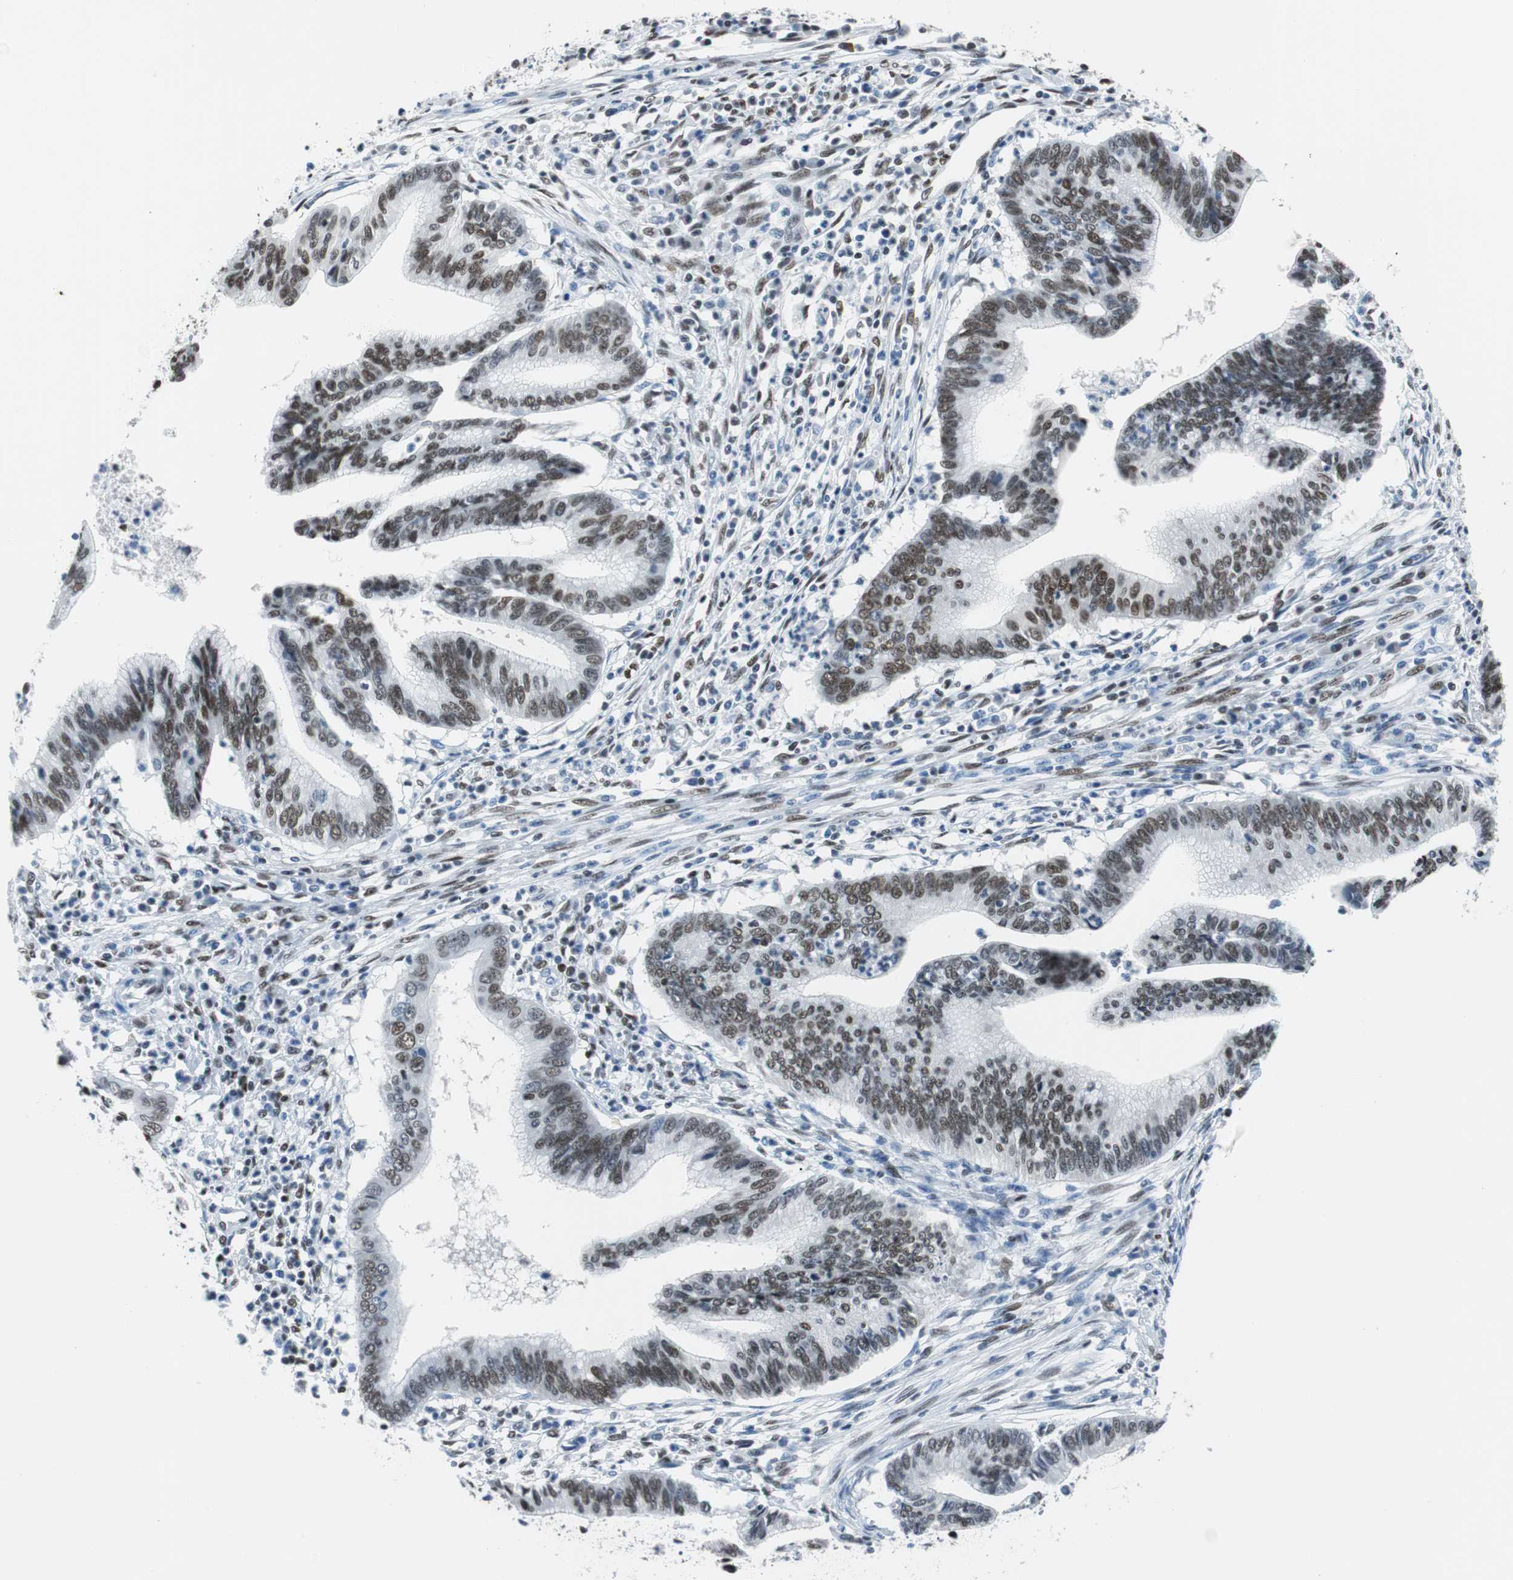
{"staining": {"intensity": "moderate", "quantity": ">75%", "location": "nuclear"}, "tissue": "cervical cancer", "cell_type": "Tumor cells", "image_type": "cancer", "snomed": [{"axis": "morphology", "description": "Adenocarcinoma, NOS"}, {"axis": "topography", "description": "Cervix"}], "caption": "Immunohistochemical staining of human cervical cancer reveals medium levels of moderate nuclear expression in approximately >75% of tumor cells.", "gene": "JUN", "patient": {"sex": "female", "age": 36}}